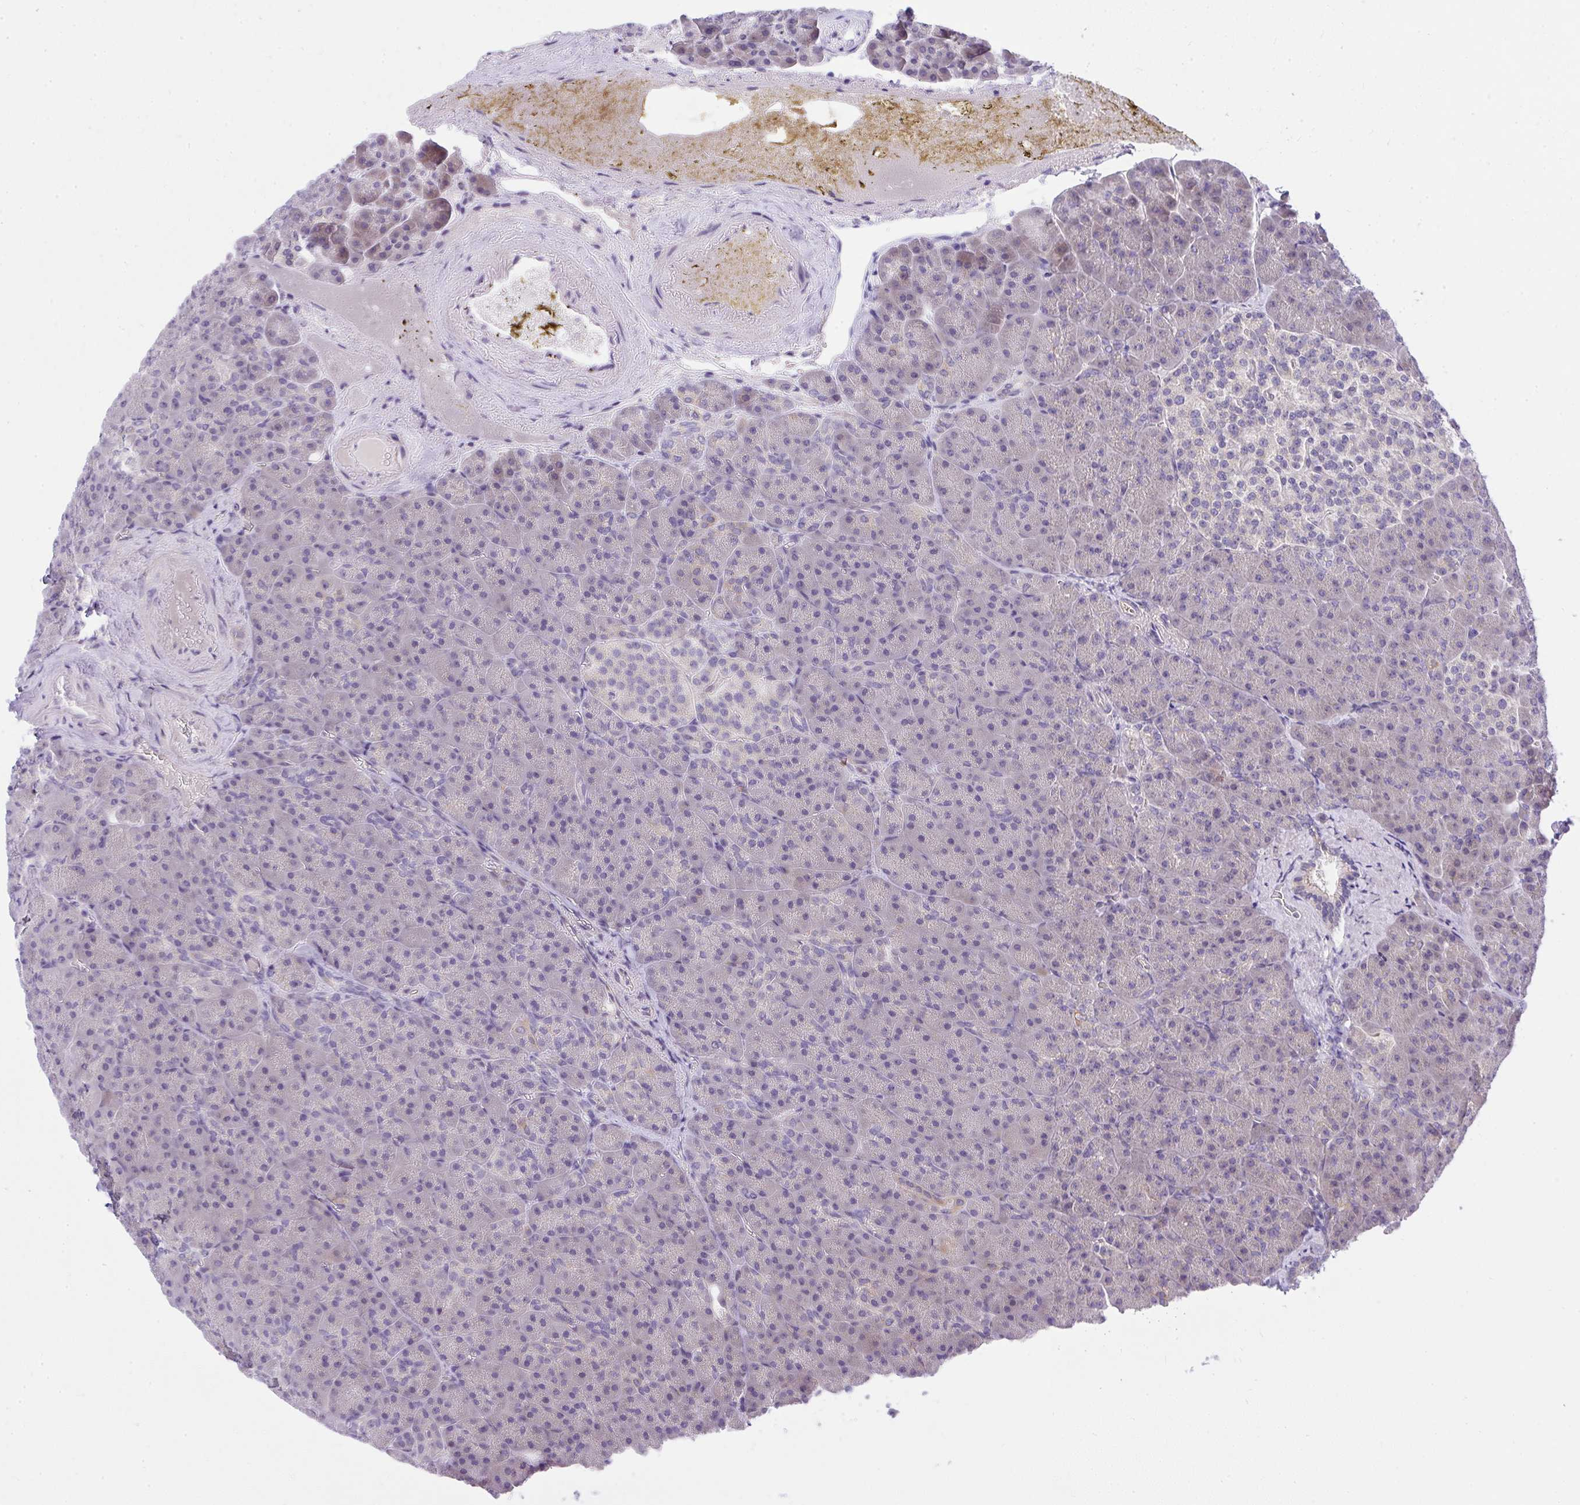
{"staining": {"intensity": "negative", "quantity": "none", "location": "none"}, "tissue": "pancreas", "cell_type": "Exocrine glandular cells", "image_type": "normal", "snomed": [{"axis": "morphology", "description": "Normal tissue, NOS"}, {"axis": "topography", "description": "Pancreas"}], "caption": "Exocrine glandular cells show no significant protein expression in unremarkable pancreas. (Stains: DAB IHC with hematoxylin counter stain, Microscopy: brightfield microscopy at high magnification).", "gene": "CHIA", "patient": {"sex": "female", "age": 74}}